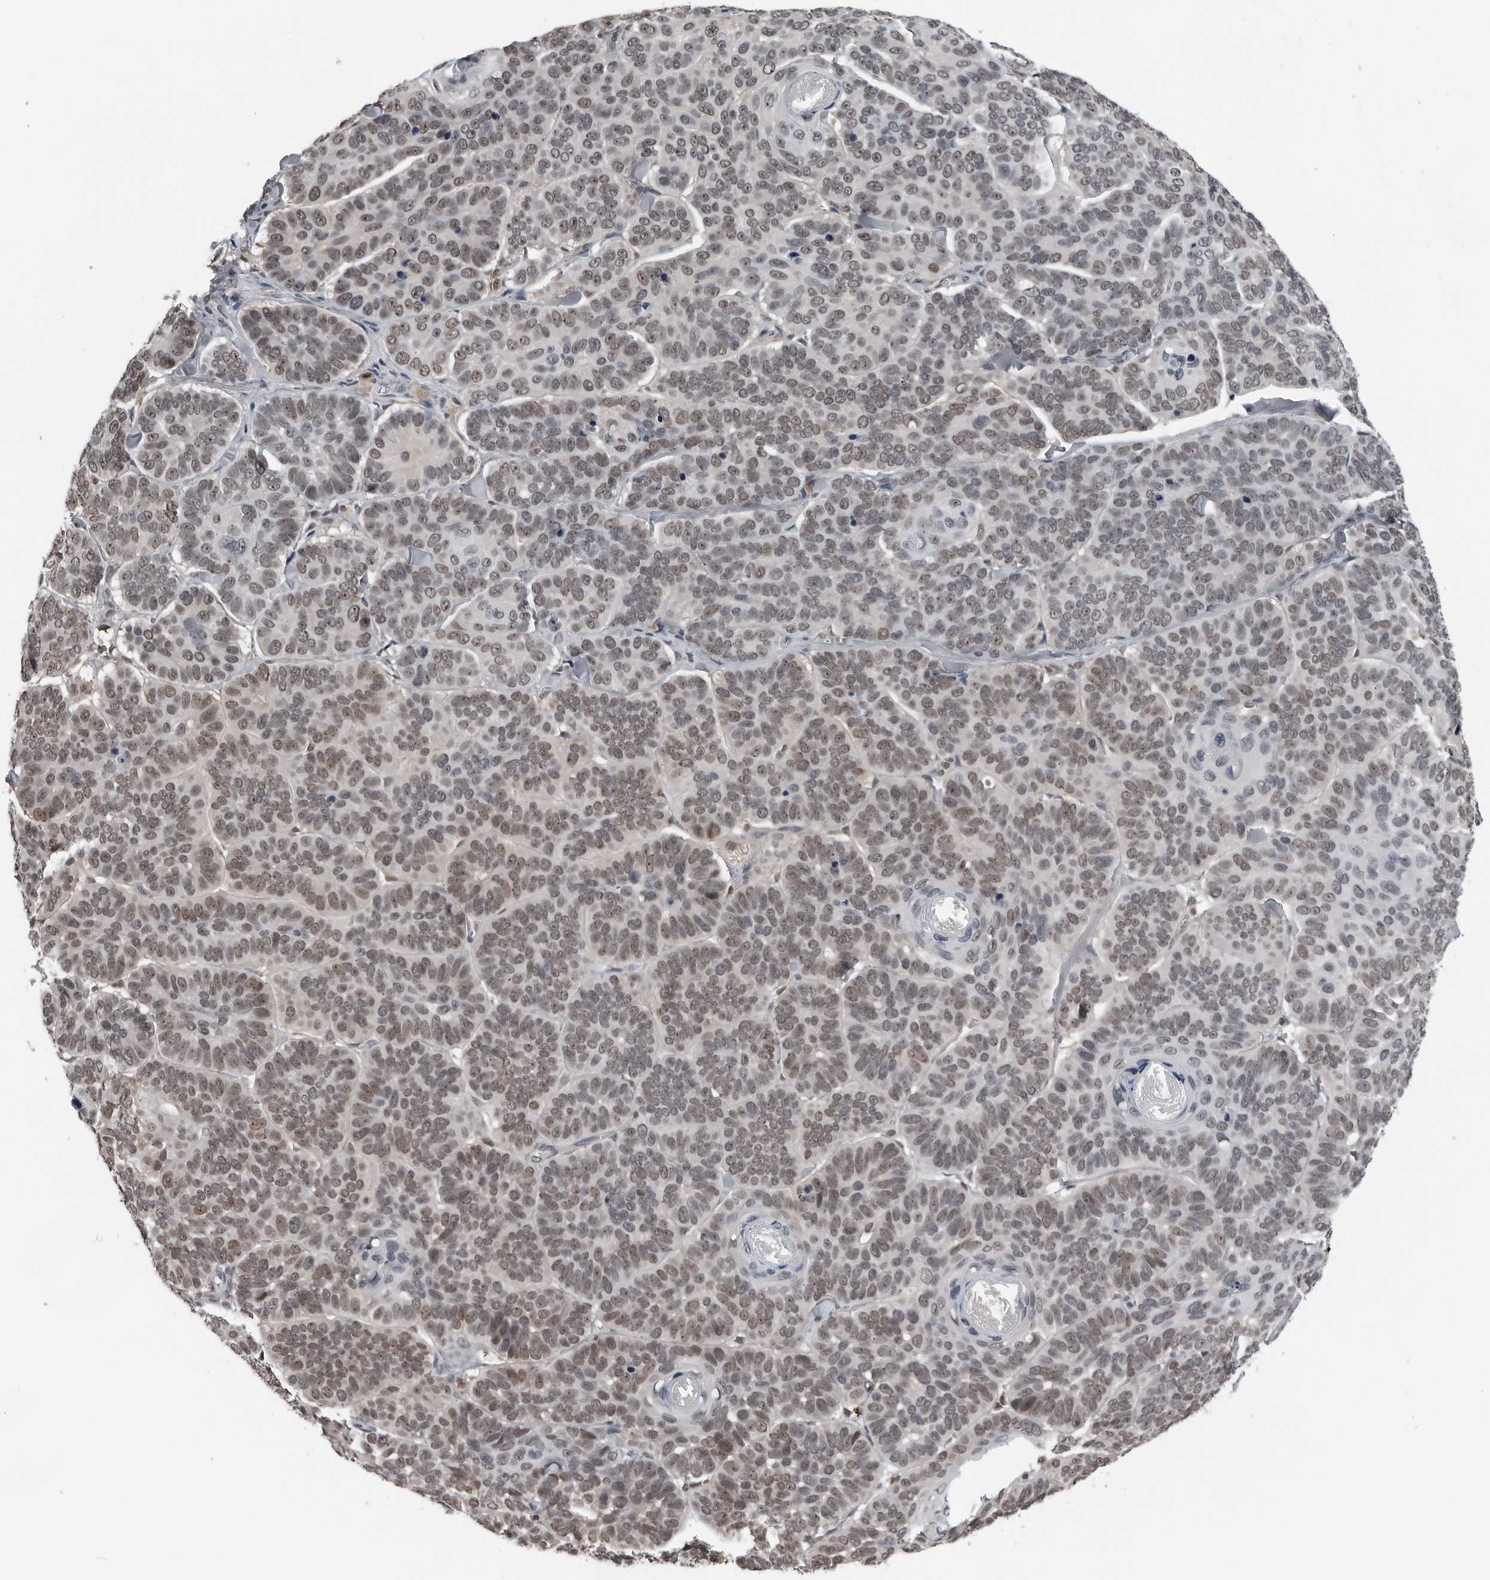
{"staining": {"intensity": "moderate", "quantity": "25%-75%", "location": "nuclear"}, "tissue": "skin cancer", "cell_type": "Tumor cells", "image_type": "cancer", "snomed": [{"axis": "morphology", "description": "Basal cell carcinoma"}, {"axis": "topography", "description": "Skin"}], "caption": "There is medium levels of moderate nuclear expression in tumor cells of skin cancer, as demonstrated by immunohistochemical staining (brown color).", "gene": "AKR1A1", "patient": {"sex": "male", "age": 62}}